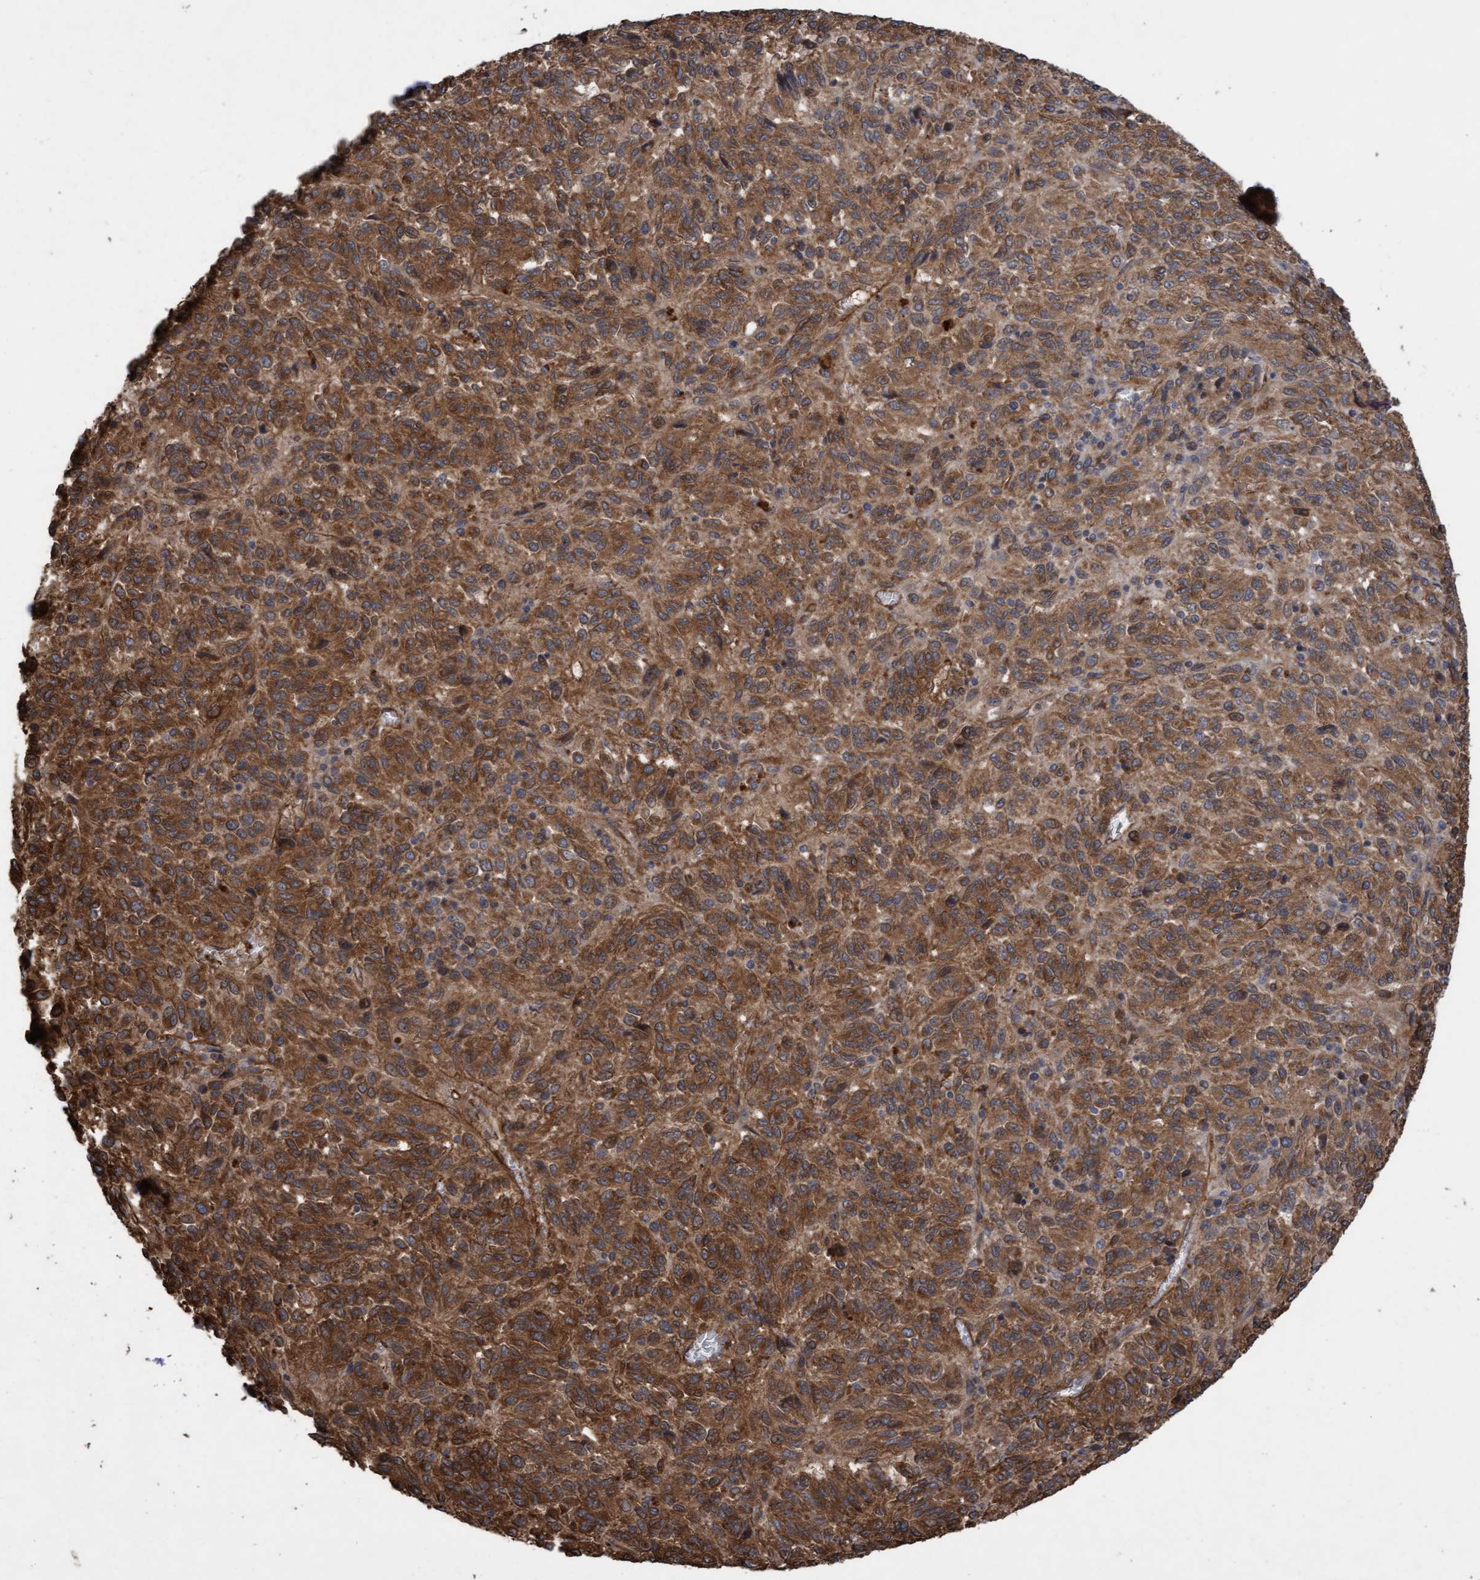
{"staining": {"intensity": "moderate", "quantity": ">75%", "location": "cytoplasmic/membranous"}, "tissue": "melanoma", "cell_type": "Tumor cells", "image_type": "cancer", "snomed": [{"axis": "morphology", "description": "Malignant melanoma, Metastatic site"}, {"axis": "topography", "description": "Lung"}], "caption": "Immunohistochemical staining of malignant melanoma (metastatic site) shows medium levels of moderate cytoplasmic/membranous positivity in approximately >75% of tumor cells.", "gene": "CDC42EP4", "patient": {"sex": "male", "age": 64}}